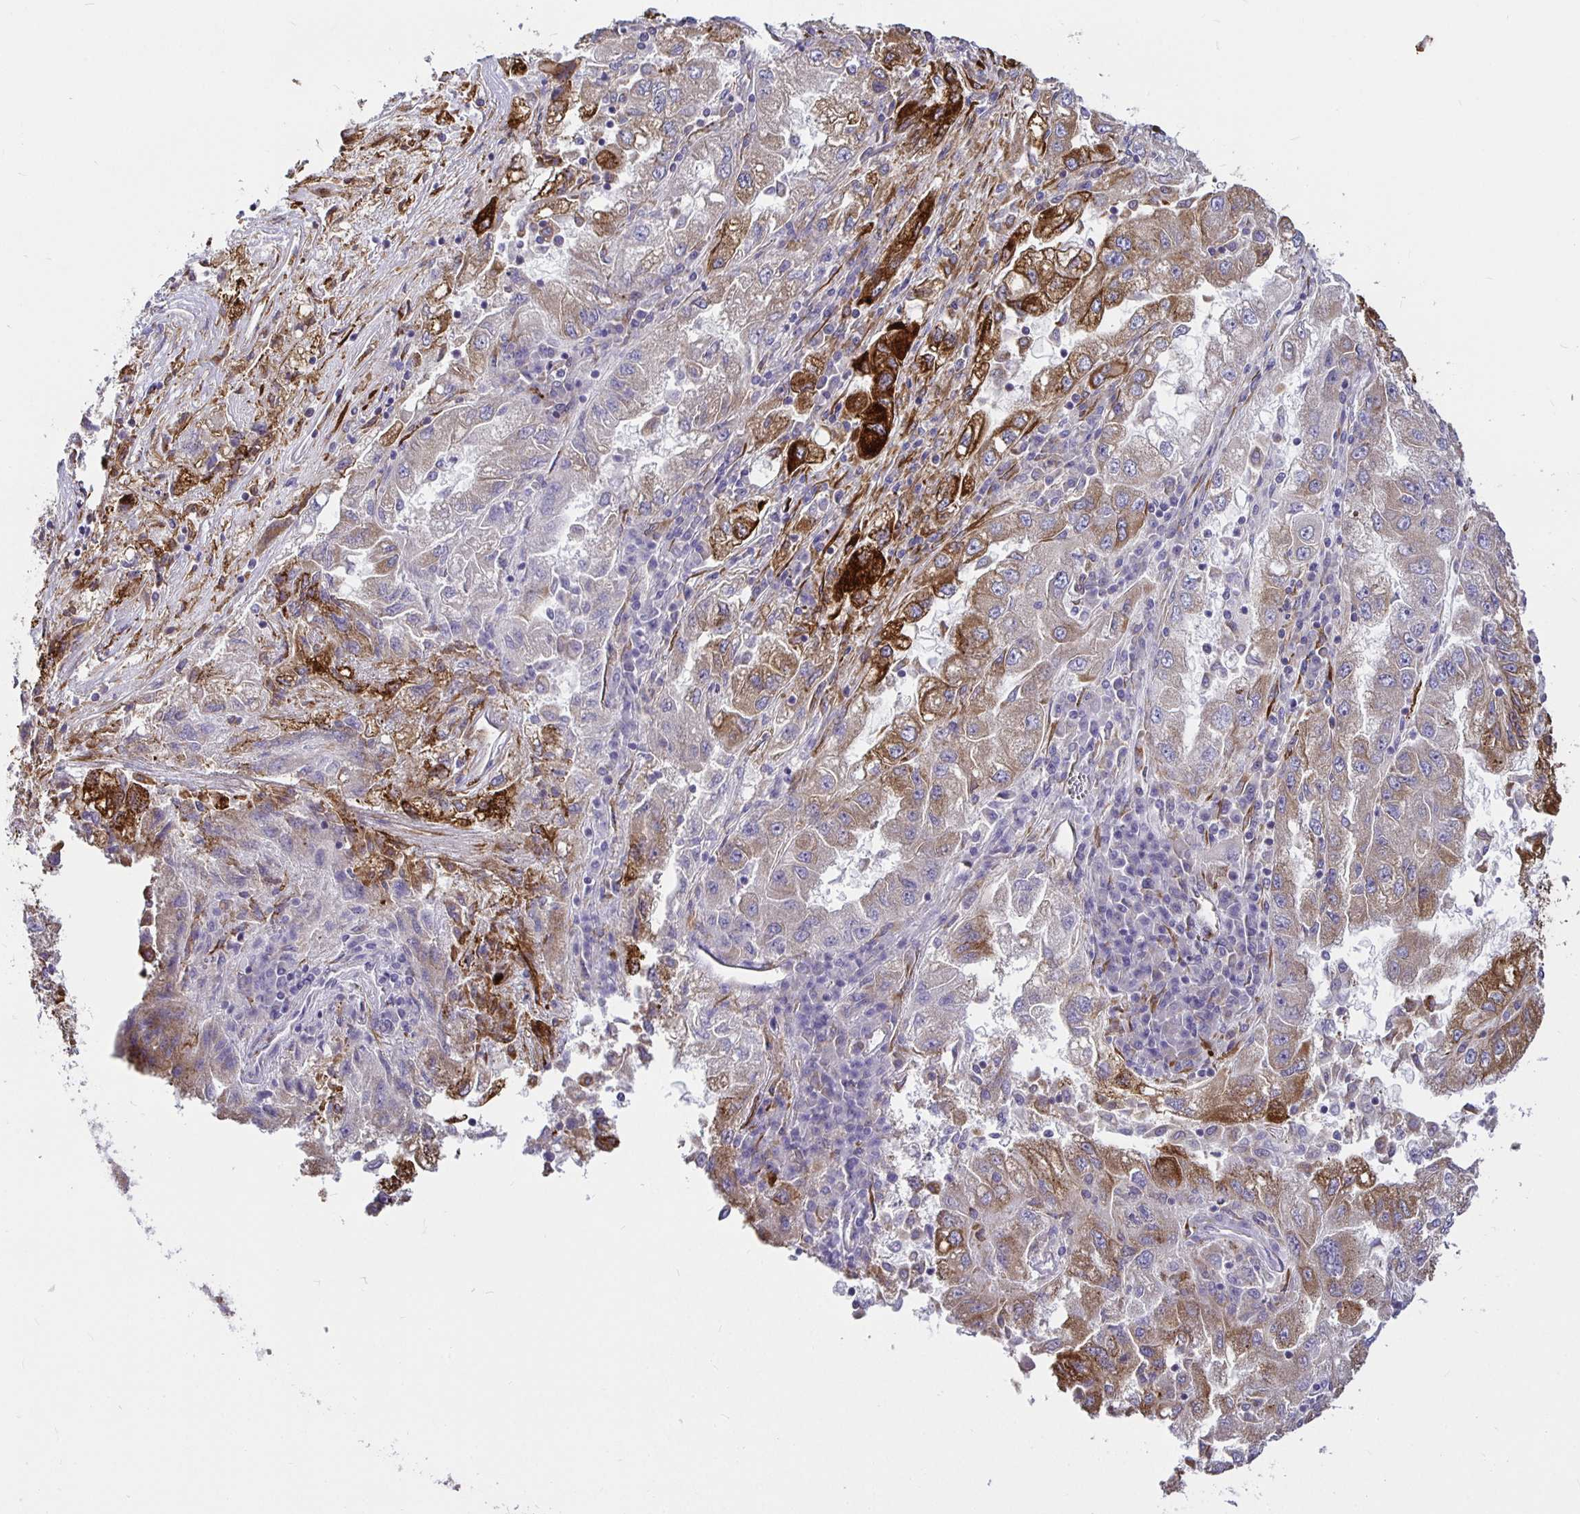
{"staining": {"intensity": "strong", "quantity": "25%-75%", "location": "cytoplasmic/membranous"}, "tissue": "lung cancer", "cell_type": "Tumor cells", "image_type": "cancer", "snomed": [{"axis": "morphology", "description": "Adenocarcinoma, NOS"}, {"axis": "morphology", "description": "Adenocarcinoma primary or metastatic"}, {"axis": "topography", "description": "Lung"}], "caption": "Immunohistochemistry (DAB (3,3'-diaminobenzidine)) staining of human lung adenocarcinoma reveals strong cytoplasmic/membranous protein expression in approximately 25%-75% of tumor cells. (Stains: DAB in brown, nuclei in blue, Microscopy: brightfield microscopy at high magnification).", "gene": "P4HA2", "patient": {"sex": "male", "age": 74}}